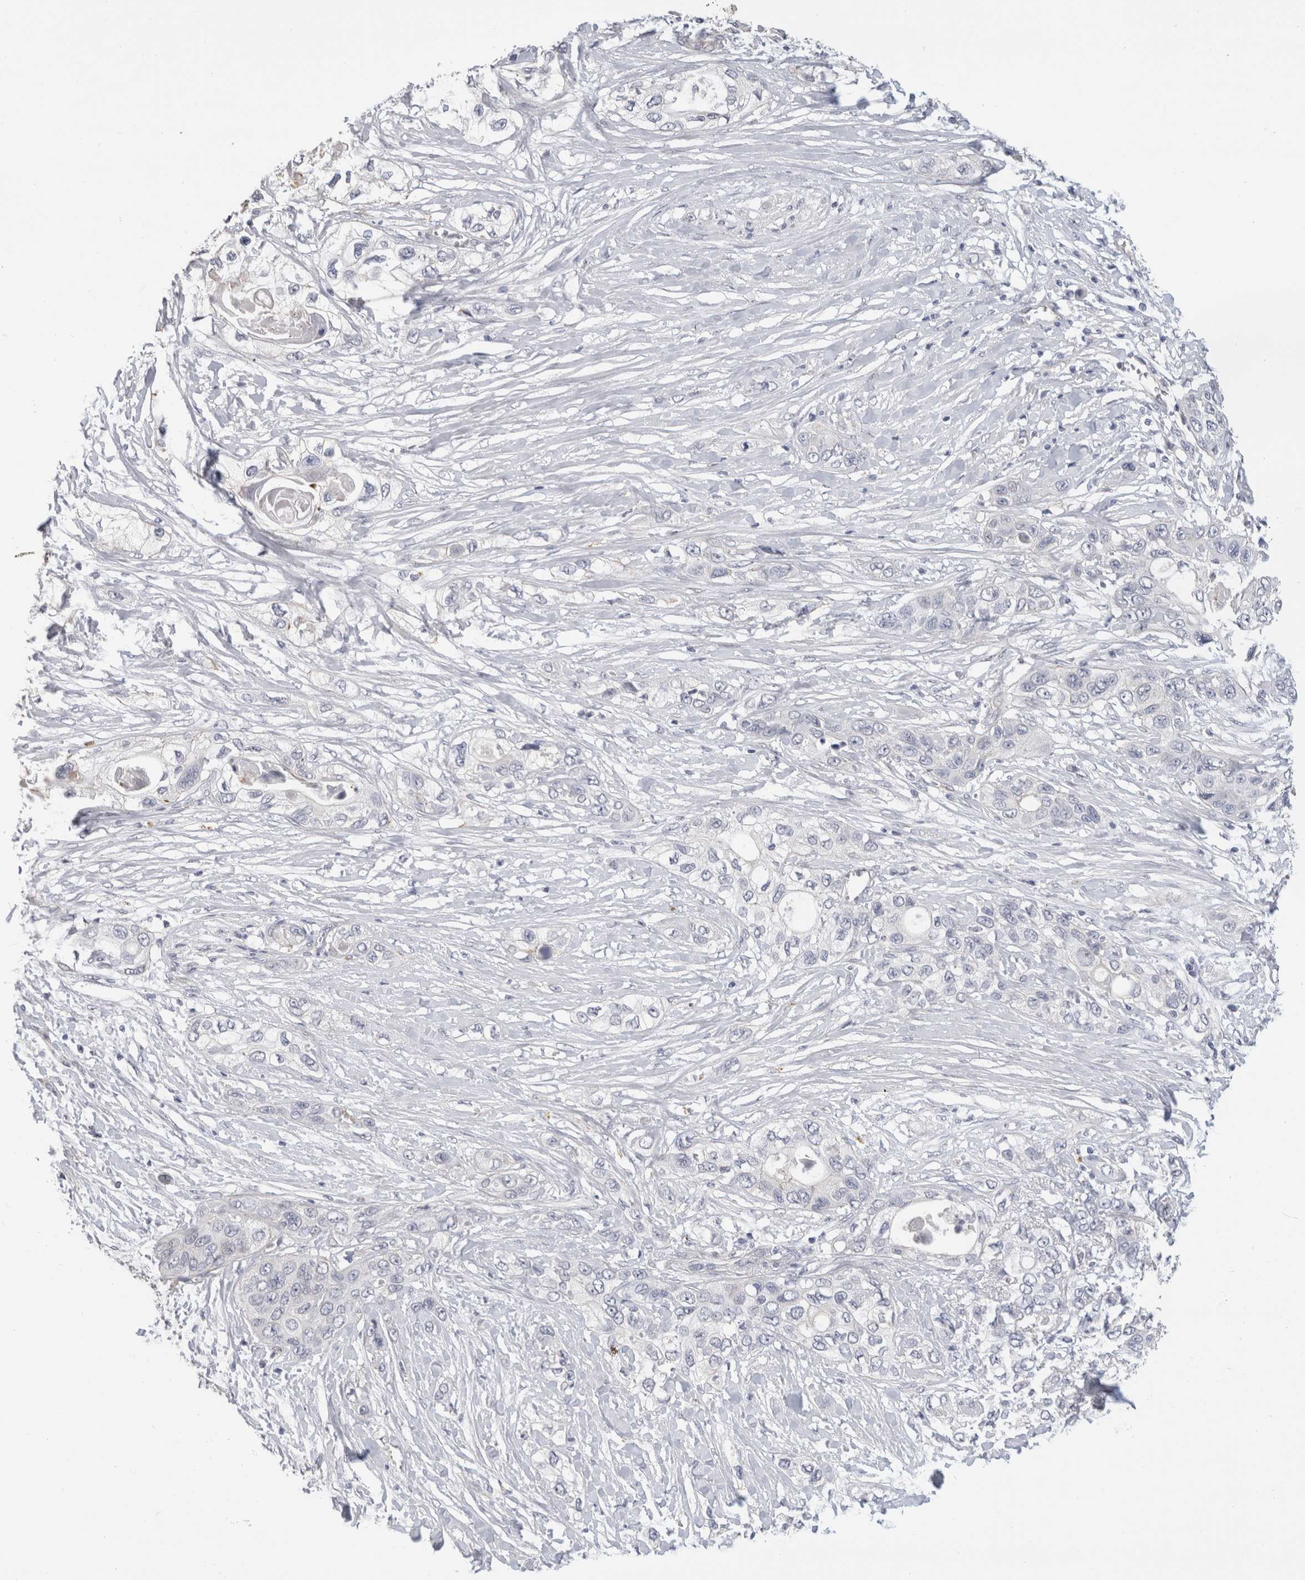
{"staining": {"intensity": "negative", "quantity": "none", "location": "none"}, "tissue": "pancreatic cancer", "cell_type": "Tumor cells", "image_type": "cancer", "snomed": [{"axis": "morphology", "description": "Adenocarcinoma, NOS"}, {"axis": "topography", "description": "Pancreas"}], "caption": "The image exhibits no staining of tumor cells in pancreatic cancer.", "gene": "AFP", "patient": {"sex": "female", "age": 70}}